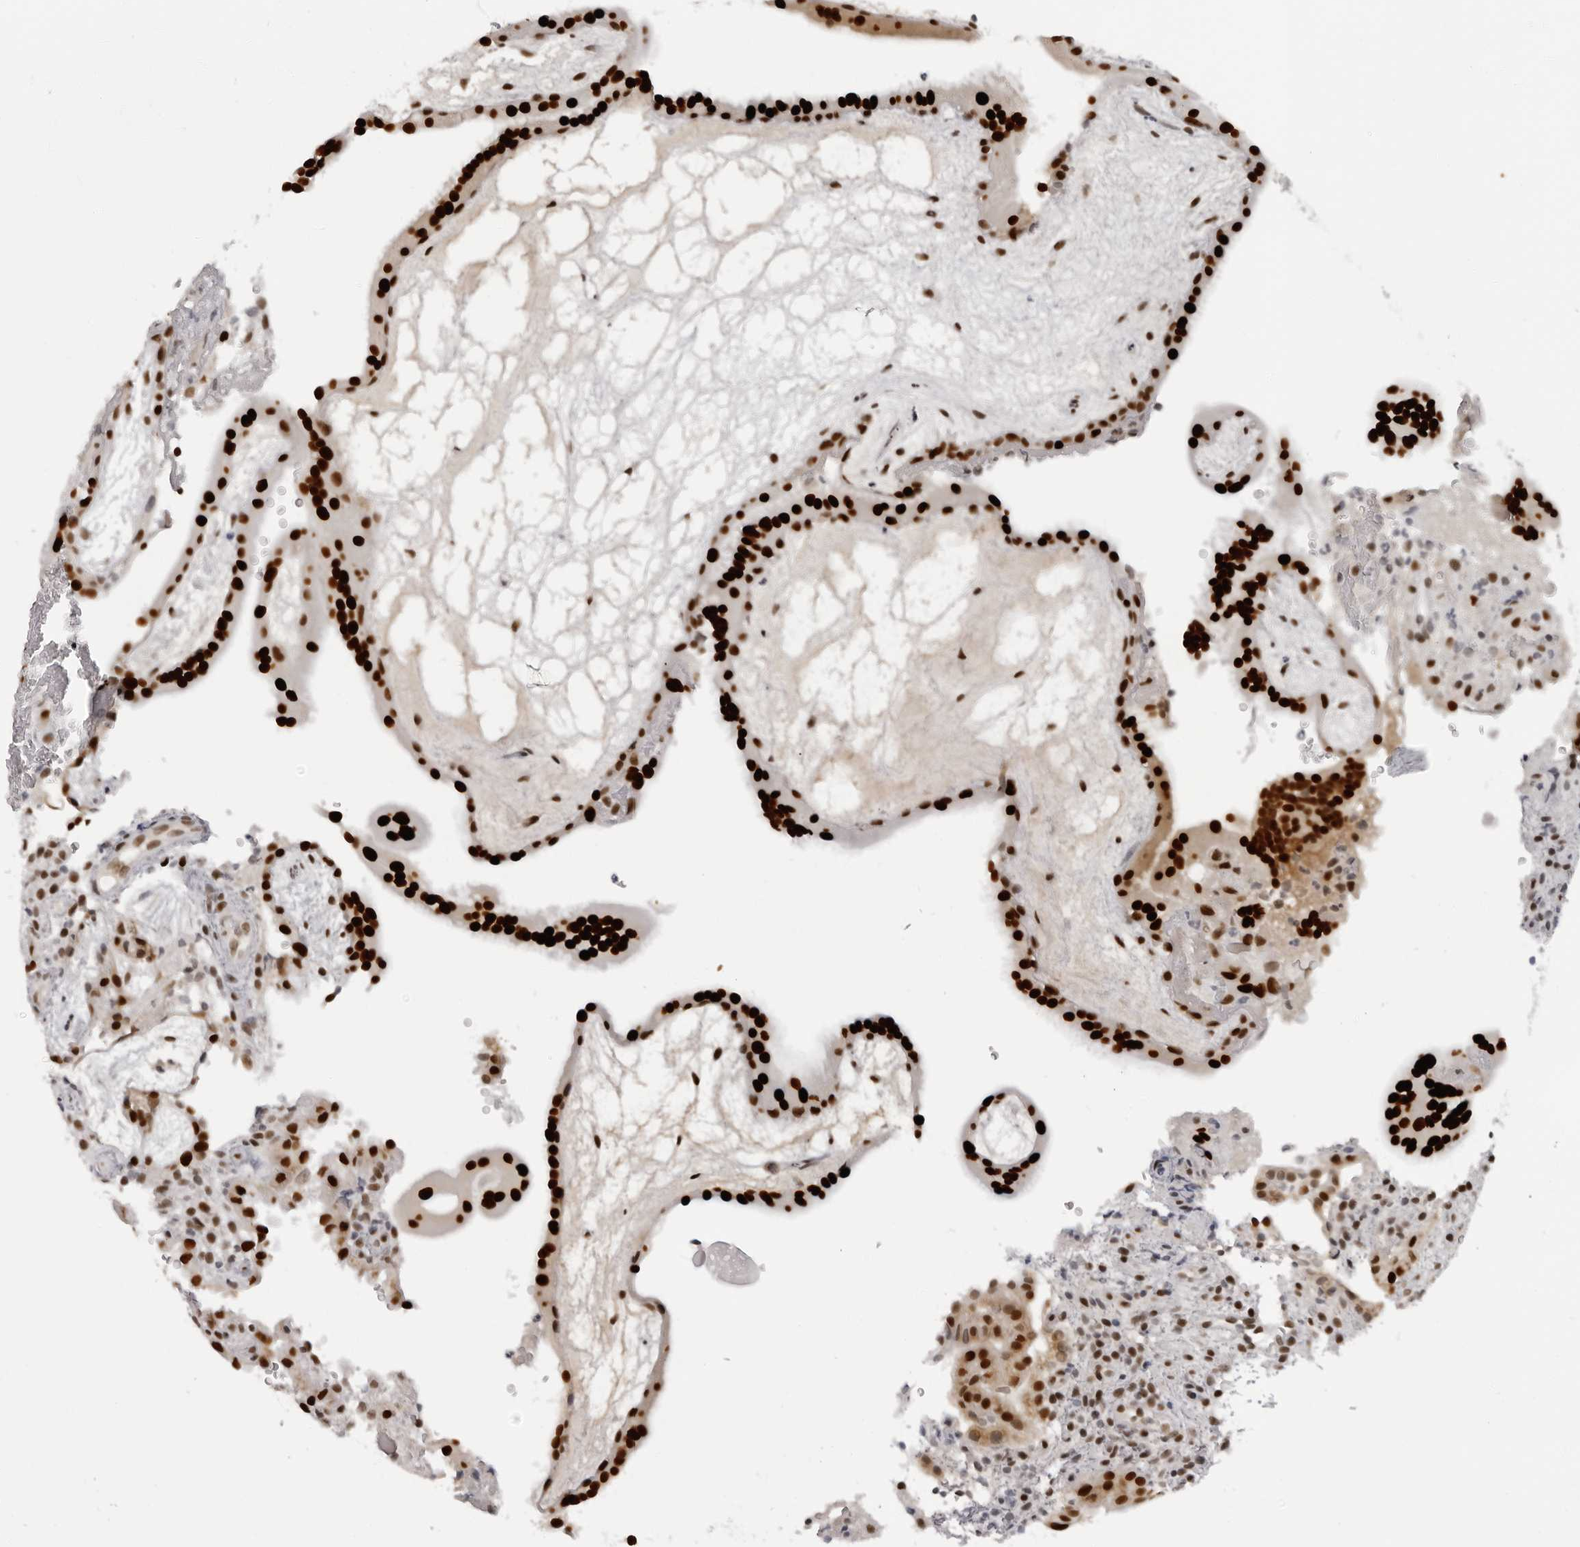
{"staining": {"intensity": "moderate", "quantity": ">75%", "location": "nuclear"}, "tissue": "placenta", "cell_type": "Decidual cells", "image_type": "normal", "snomed": [{"axis": "morphology", "description": "Normal tissue, NOS"}, {"axis": "topography", "description": "Placenta"}], "caption": "Placenta was stained to show a protein in brown. There is medium levels of moderate nuclear positivity in about >75% of decidual cells. (DAB (3,3'-diaminobenzidine) = brown stain, brightfield microscopy at high magnification).", "gene": "HEXIM2", "patient": {"sex": "female", "age": 19}}